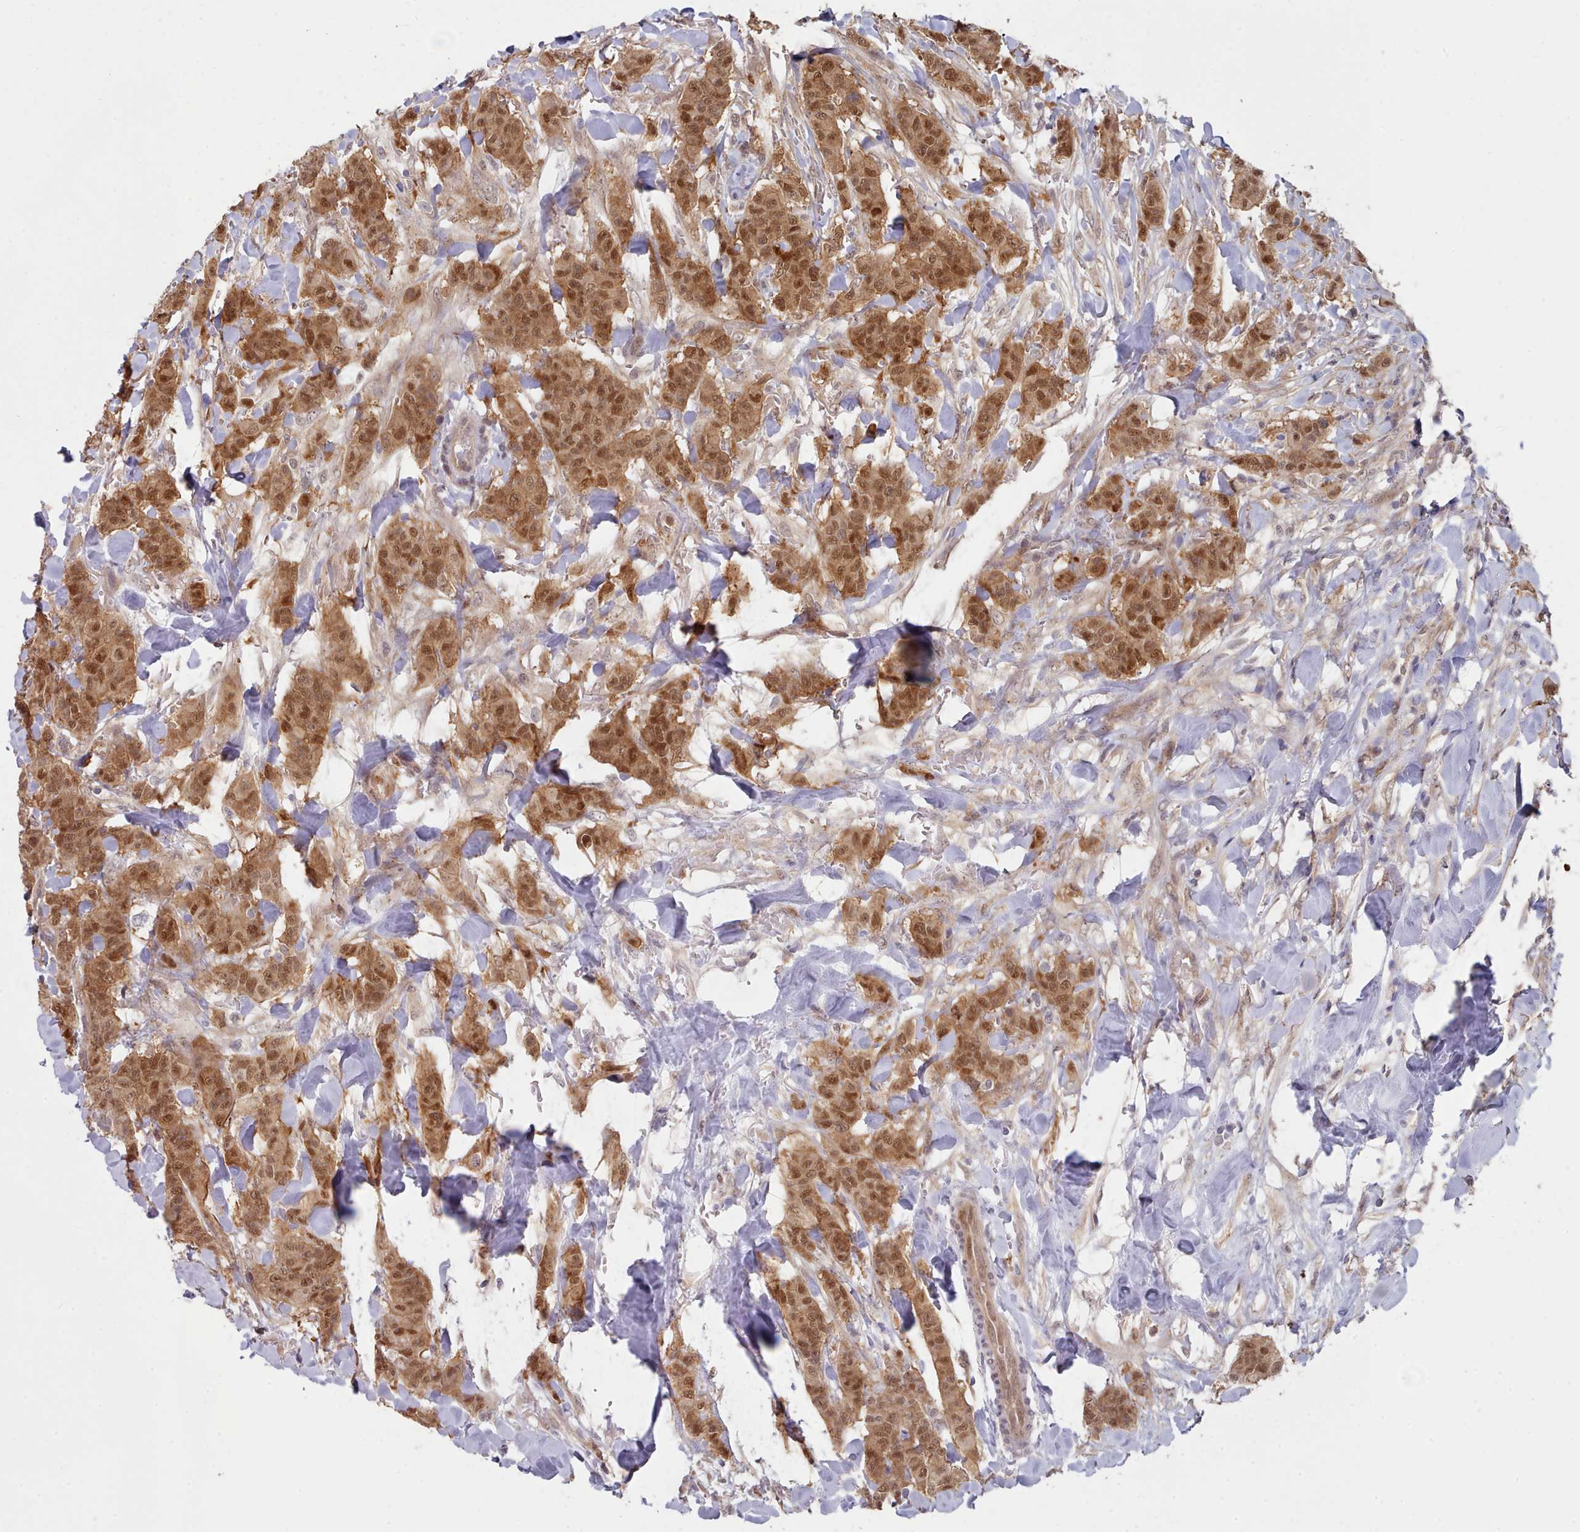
{"staining": {"intensity": "strong", "quantity": ">75%", "location": "cytoplasmic/membranous,nuclear"}, "tissue": "breast cancer", "cell_type": "Tumor cells", "image_type": "cancer", "snomed": [{"axis": "morphology", "description": "Duct carcinoma"}, {"axis": "topography", "description": "Breast"}], "caption": "This is an image of immunohistochemistry (IHC) staining of infiltrating ductal carcinoma (breast), which shows strong positivity in the cytoplasmic/membranous and nuclear of tumor cells.", "gene": "CES3", "patient": {"sex": "female", "age": 40}}